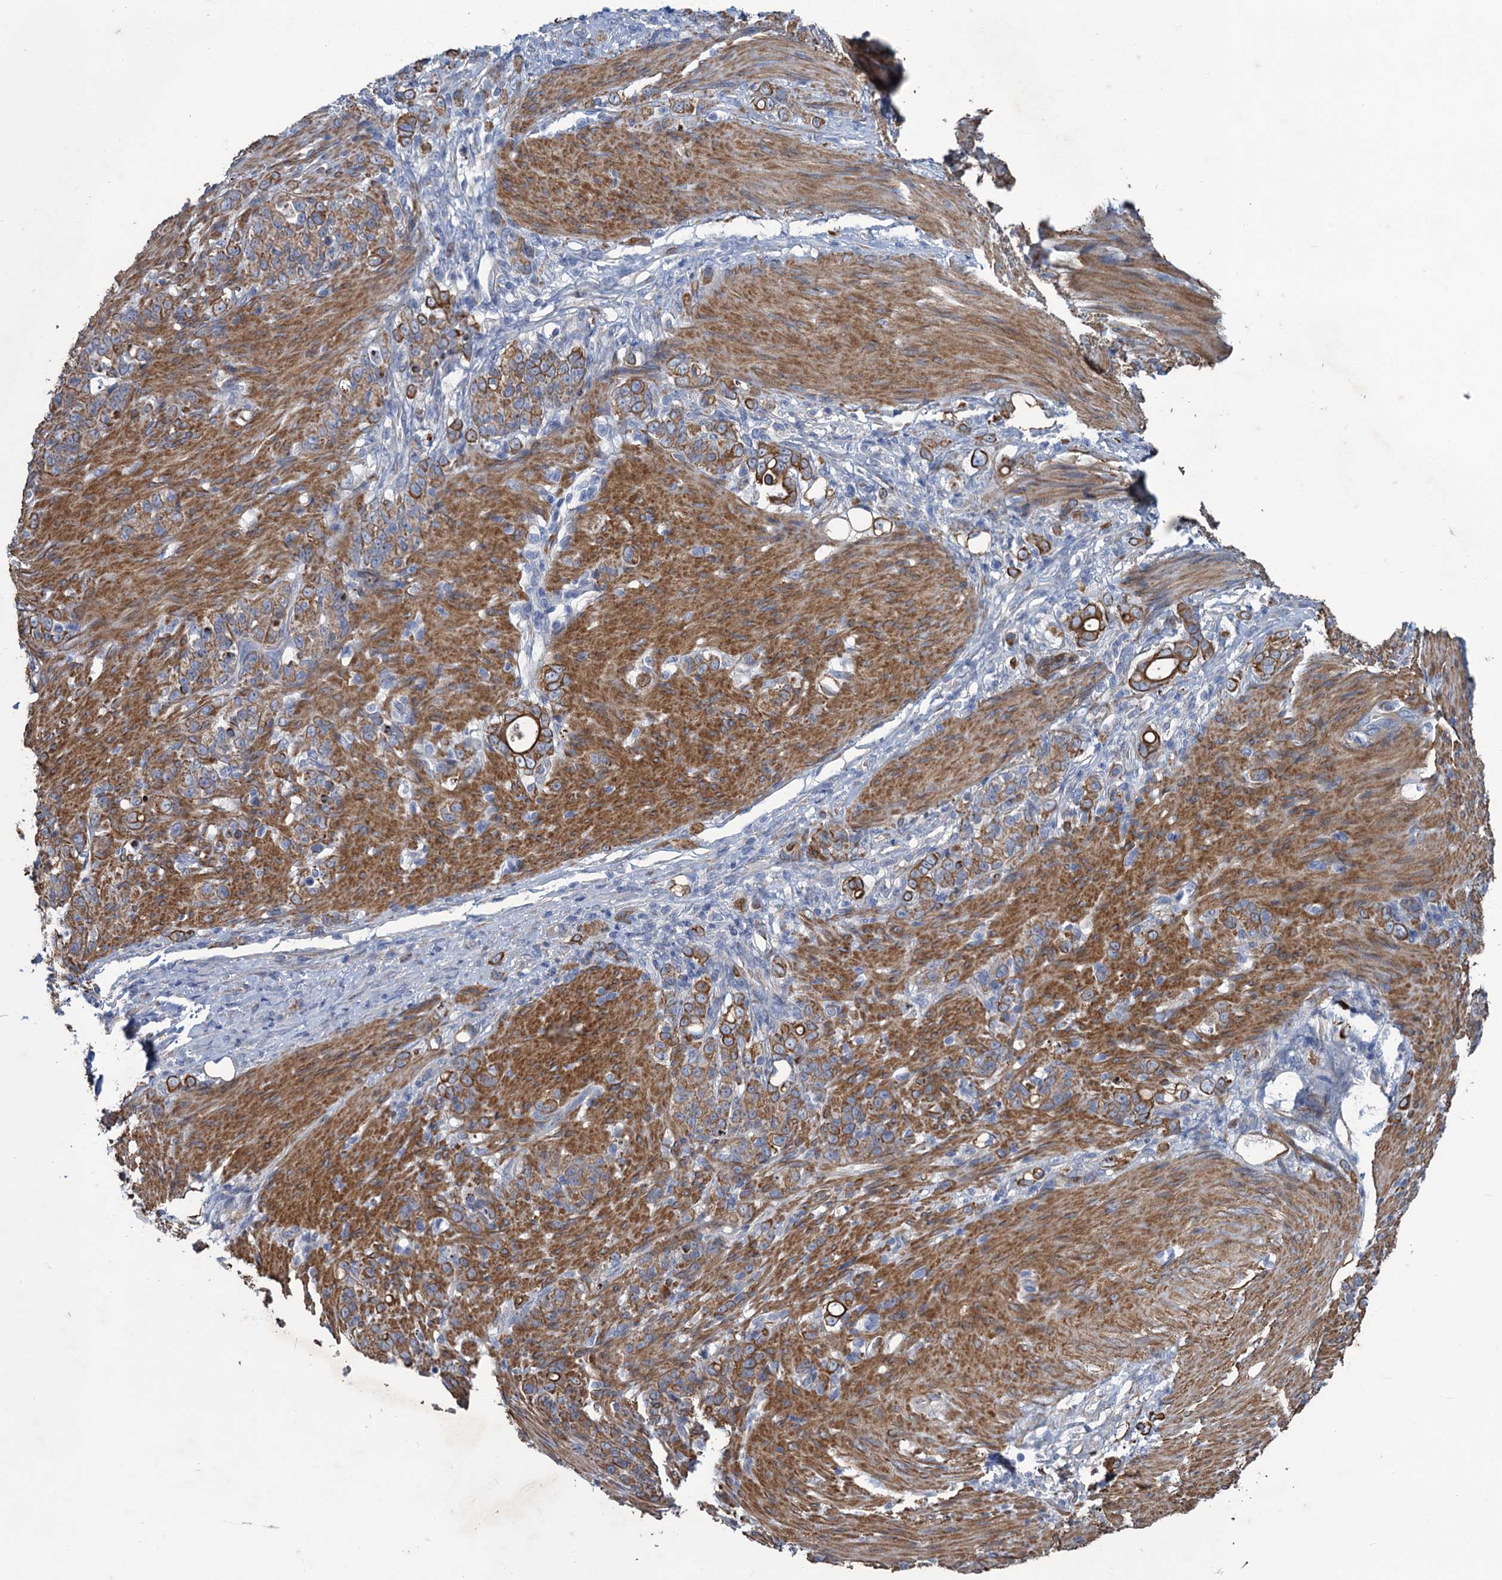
{"staining": {"intensity": "moderate", "quantity": ">75%", "location": "cytoplasmic/membranous"}, "tissue": "stomach cancer", "cell_type": "Tumor cells", "image_type": "cancer", "snomed": [{"axis": "morphology", "description": "Adenocarcinoma, NOS"}, {"axis": "topography", "description": "Stomach"}], "caption": "High-power microscopy captured an immunohistochemistry (IHC) histopathology image of stomach adenocarcinoma, revealing moderate cytoplasmic/membranous positivity in about >75% of tumor cells.", "gene": "SMCO3", "patient": {"sex": "female", "age": 79}}